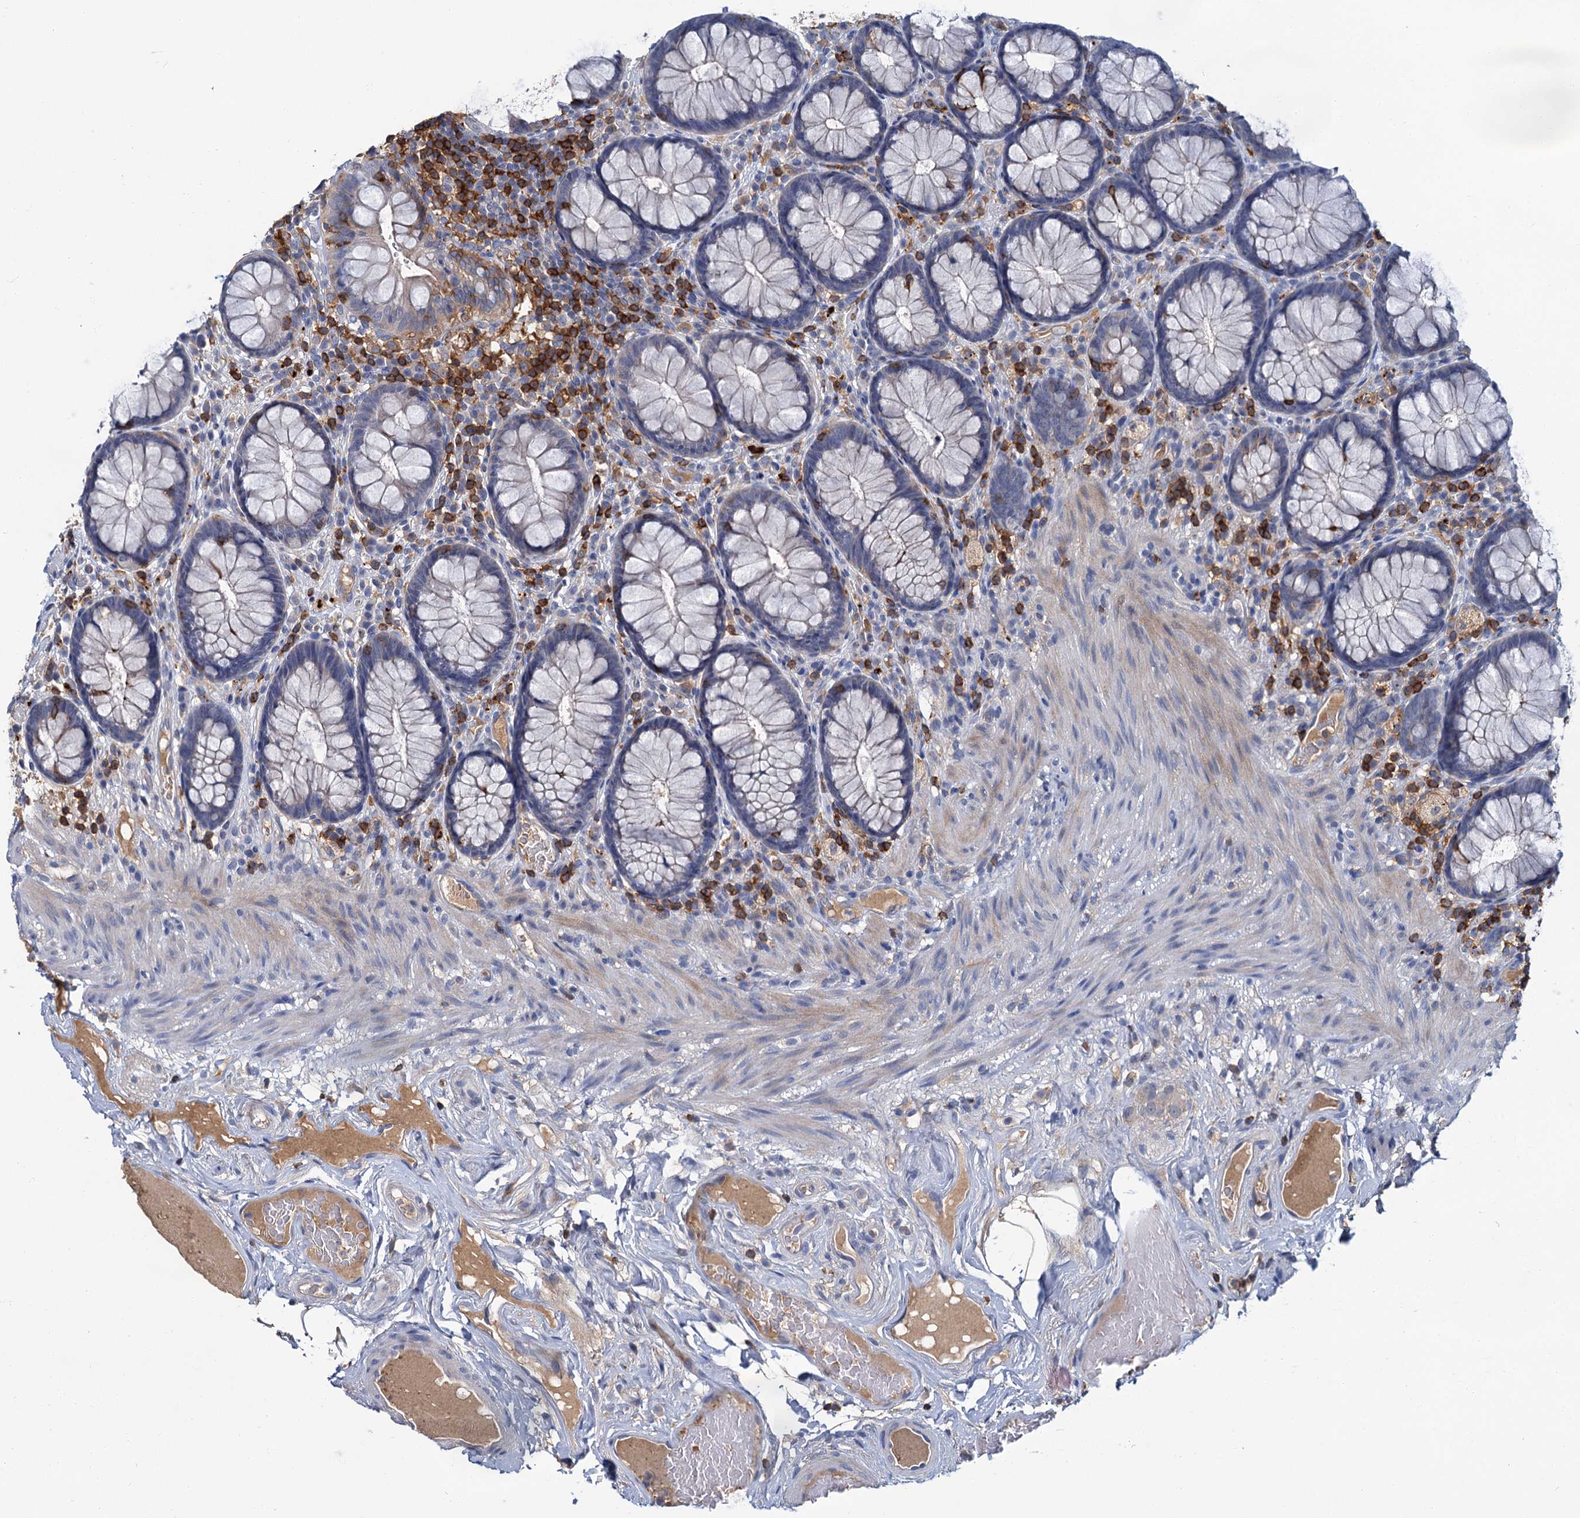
{"staining": {"intensity": "negative", "quantity": "none", "location": "none"}, "tissue": "rectum", "cell_type": "Glandular cells", "image_type": "normal", "snomed": [{"axis": "morphology", "description": "Normal tissue, NOS"}, {"axis": "topography", "description": "Rectum"}], "caption": "IHC of benign human rectum demonstrates no staining in glandular cells.", "gene": "FGFR2", "patient": {"sex": "male", "age": 83}}